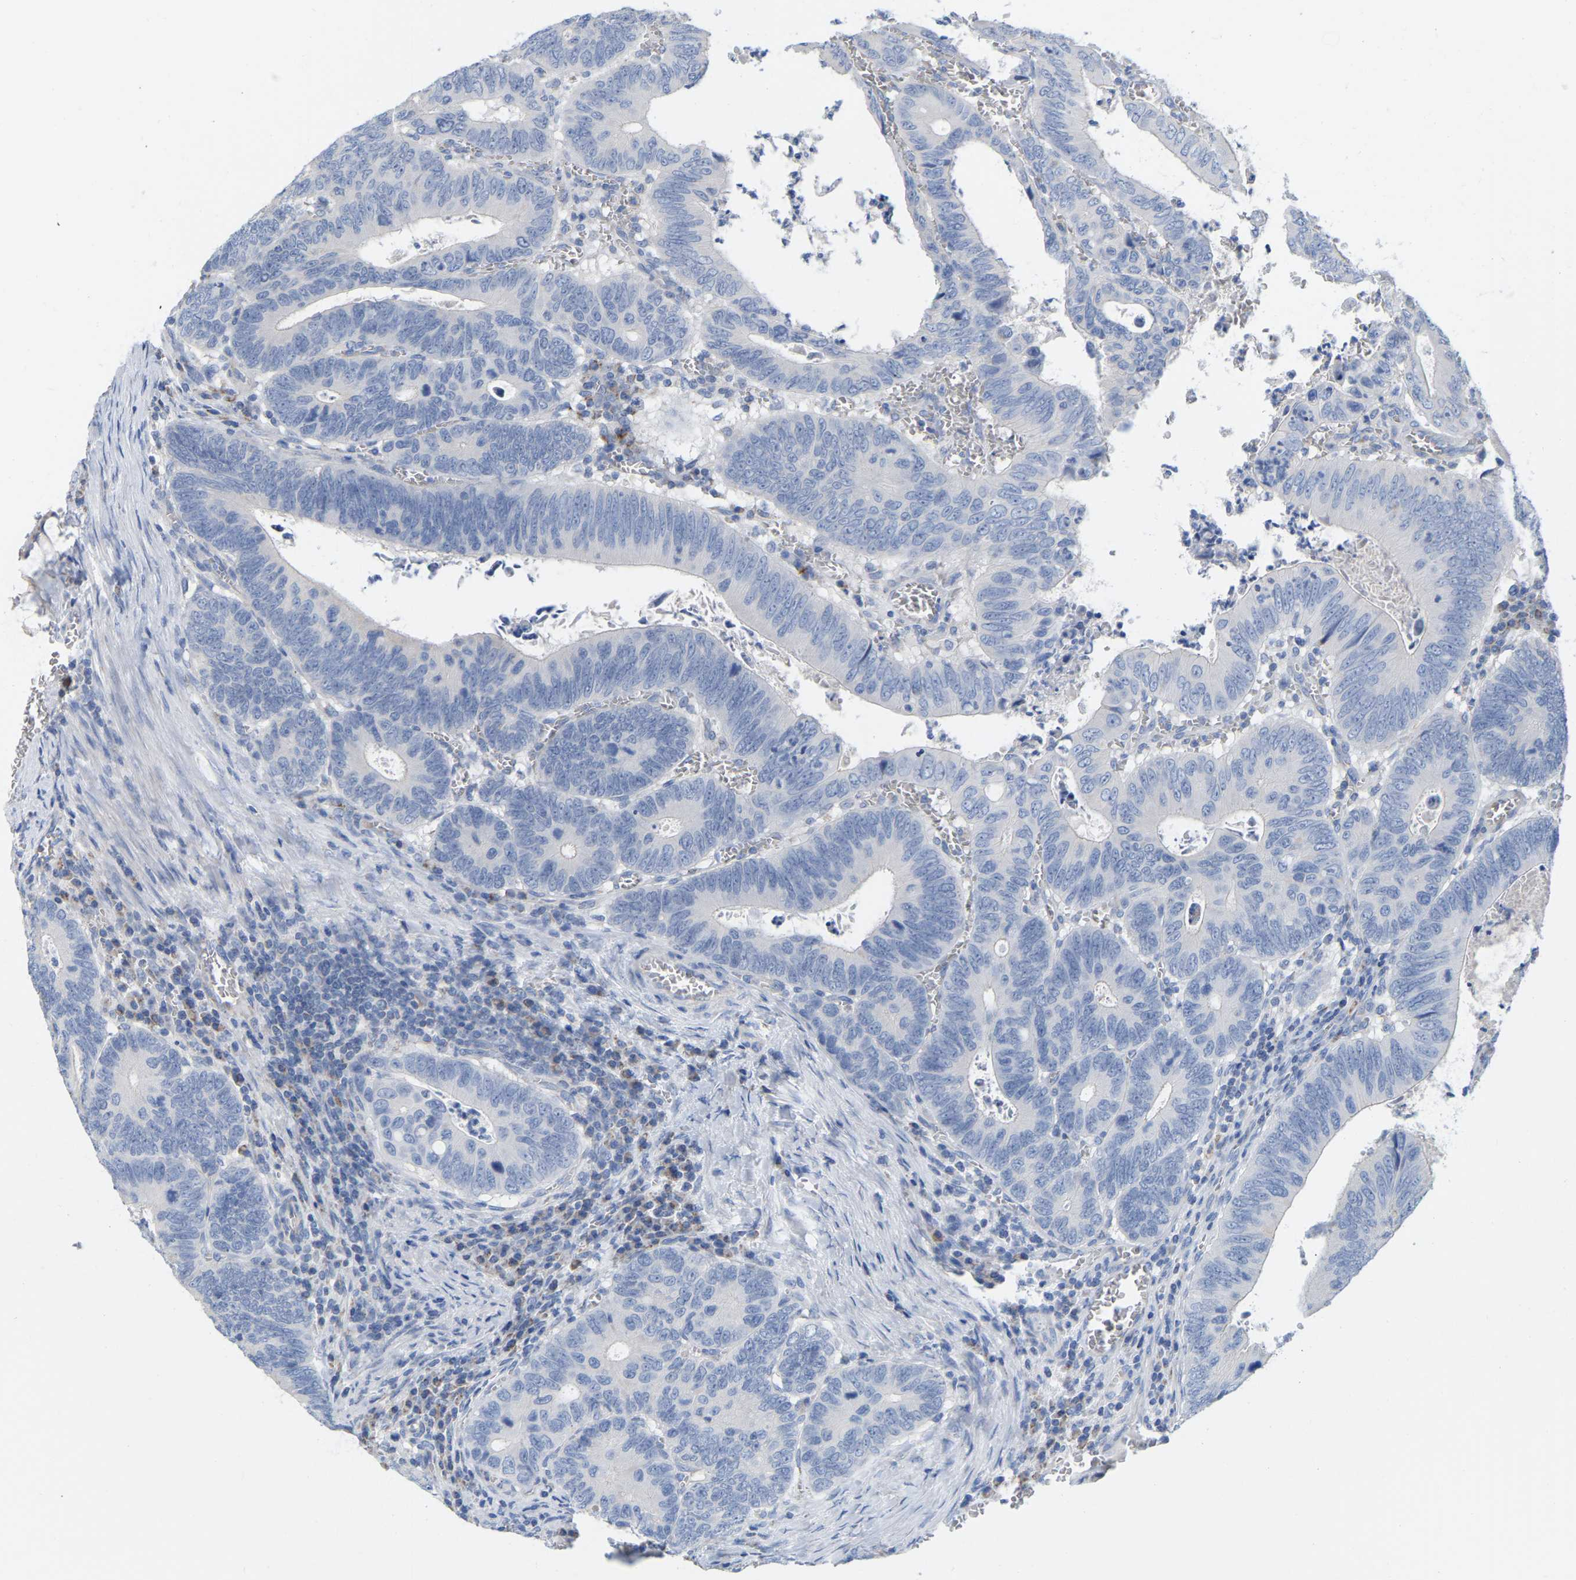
{"staining": {"intensity": "negative", "quantity": "none", "location": "none"}, "tissue": "colorectal cancer", "cell_type": "Tumor cells", "image_type": "cancer", "snomed": [{"axis": "morphology", "description": "Inflammation, NOS"}, {"axis": "morphology", "description": "Adenocarcinoma, NOS"}, {"axis": "topography", "description": "Colon"}], "caption": "Immunohistochemistry of adenocarcinoma (colorectal) exhibits no positivity in tumor cells.", "gene": "CBLB", "patient": {"sex": "male", "age": 72}}